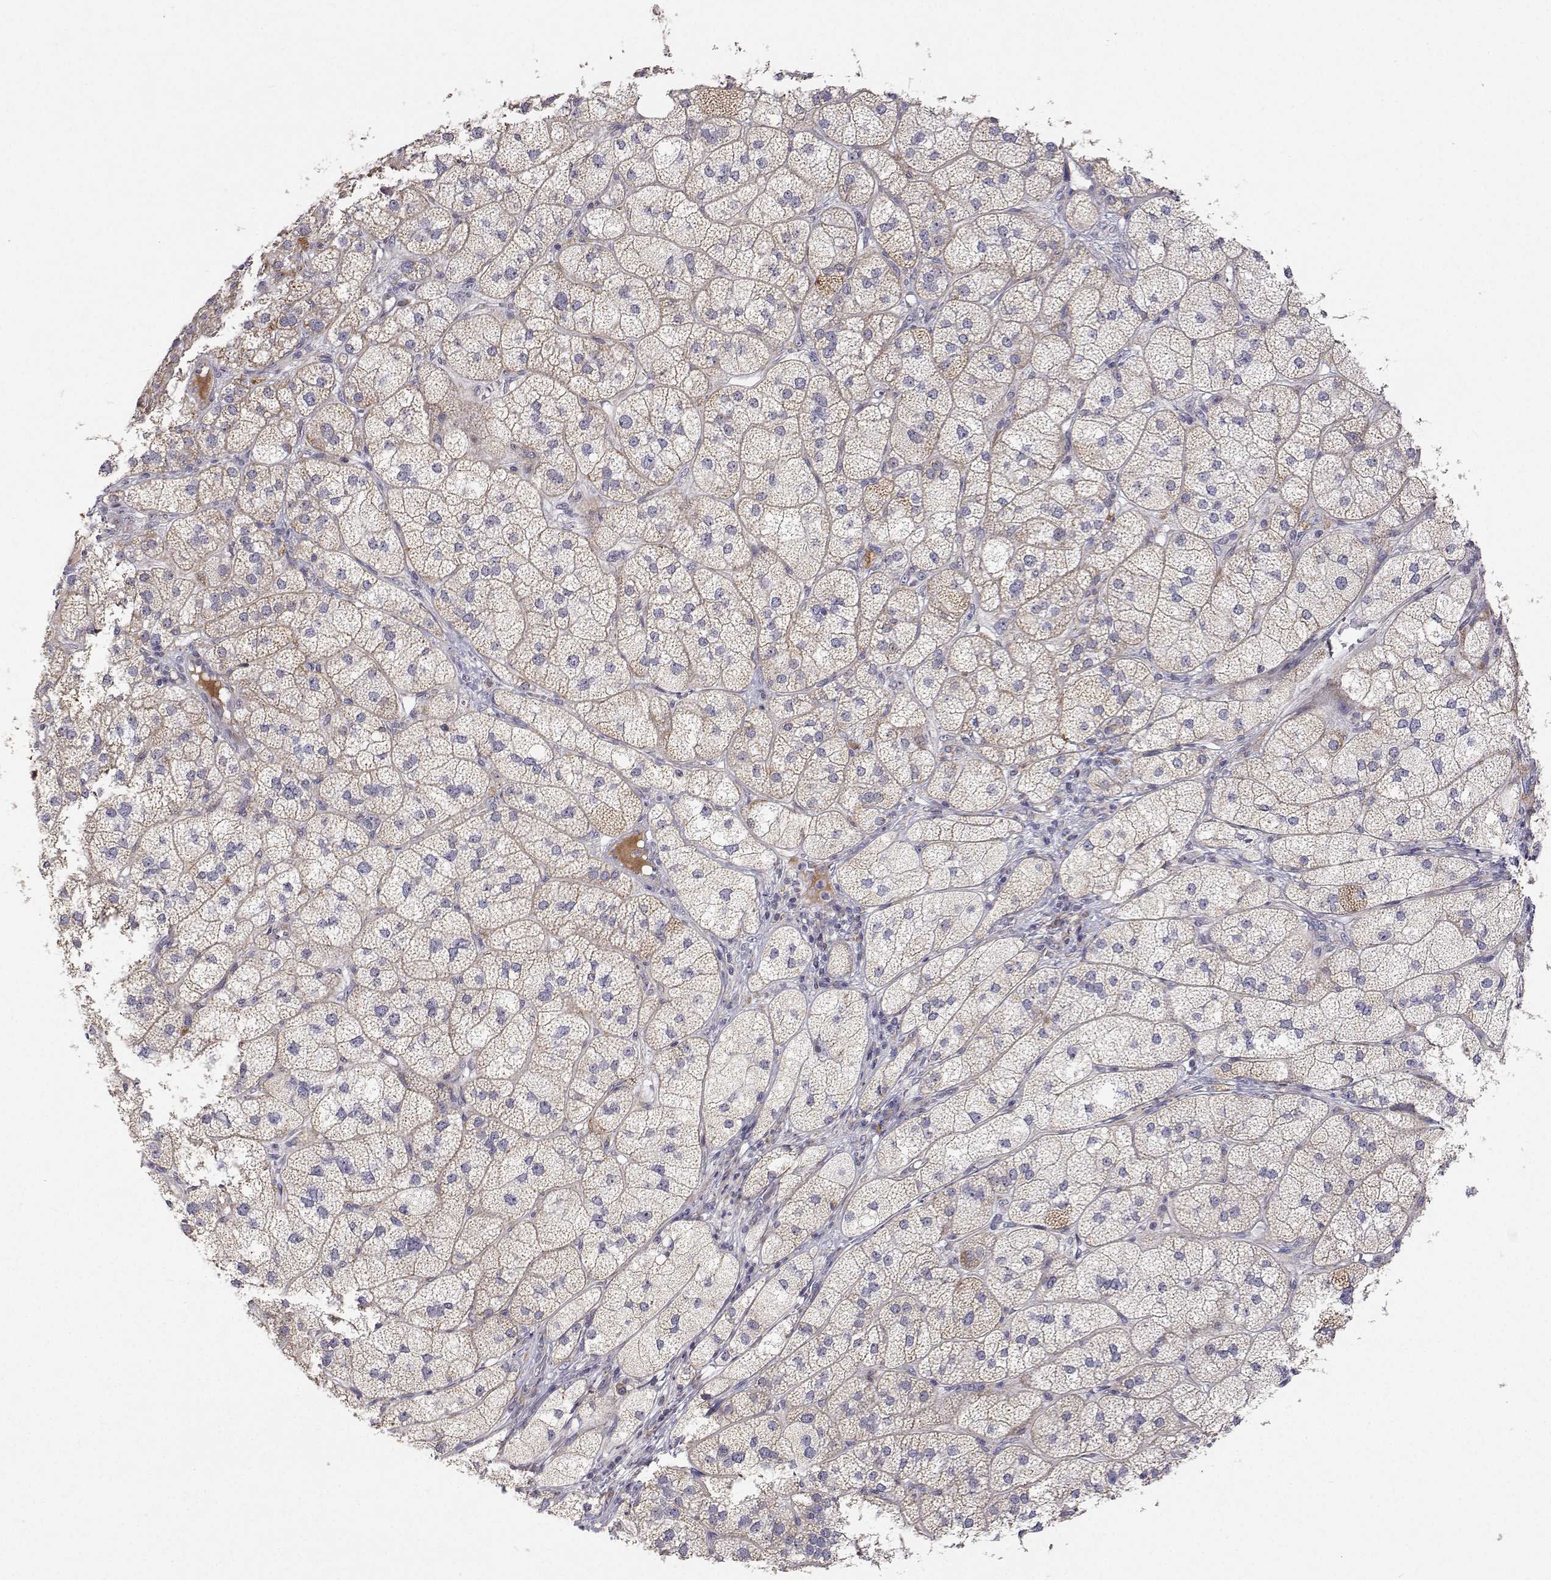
{"staining": {"intensity": "moderate", "quantity": "25%-75%", "location": "cytoplasmic/membranous"}, "tissue": "adrenal gland", "cell_type": "Glandular cells", "image_type": "normal", "snomed": [{"axis": "morphology", "description": "Normal tissue, NOS"}, {"axis": "topography", "description": "Adrenal gland"}], "caption": "The photomicrograph reveals staining of benign adrenal gland, revealing moderate cytoplasmic/membranous protein expression (brown color) within glandular cells.", "gene": "MRPL3", "patient": {"sex": "female", "age": 60}}